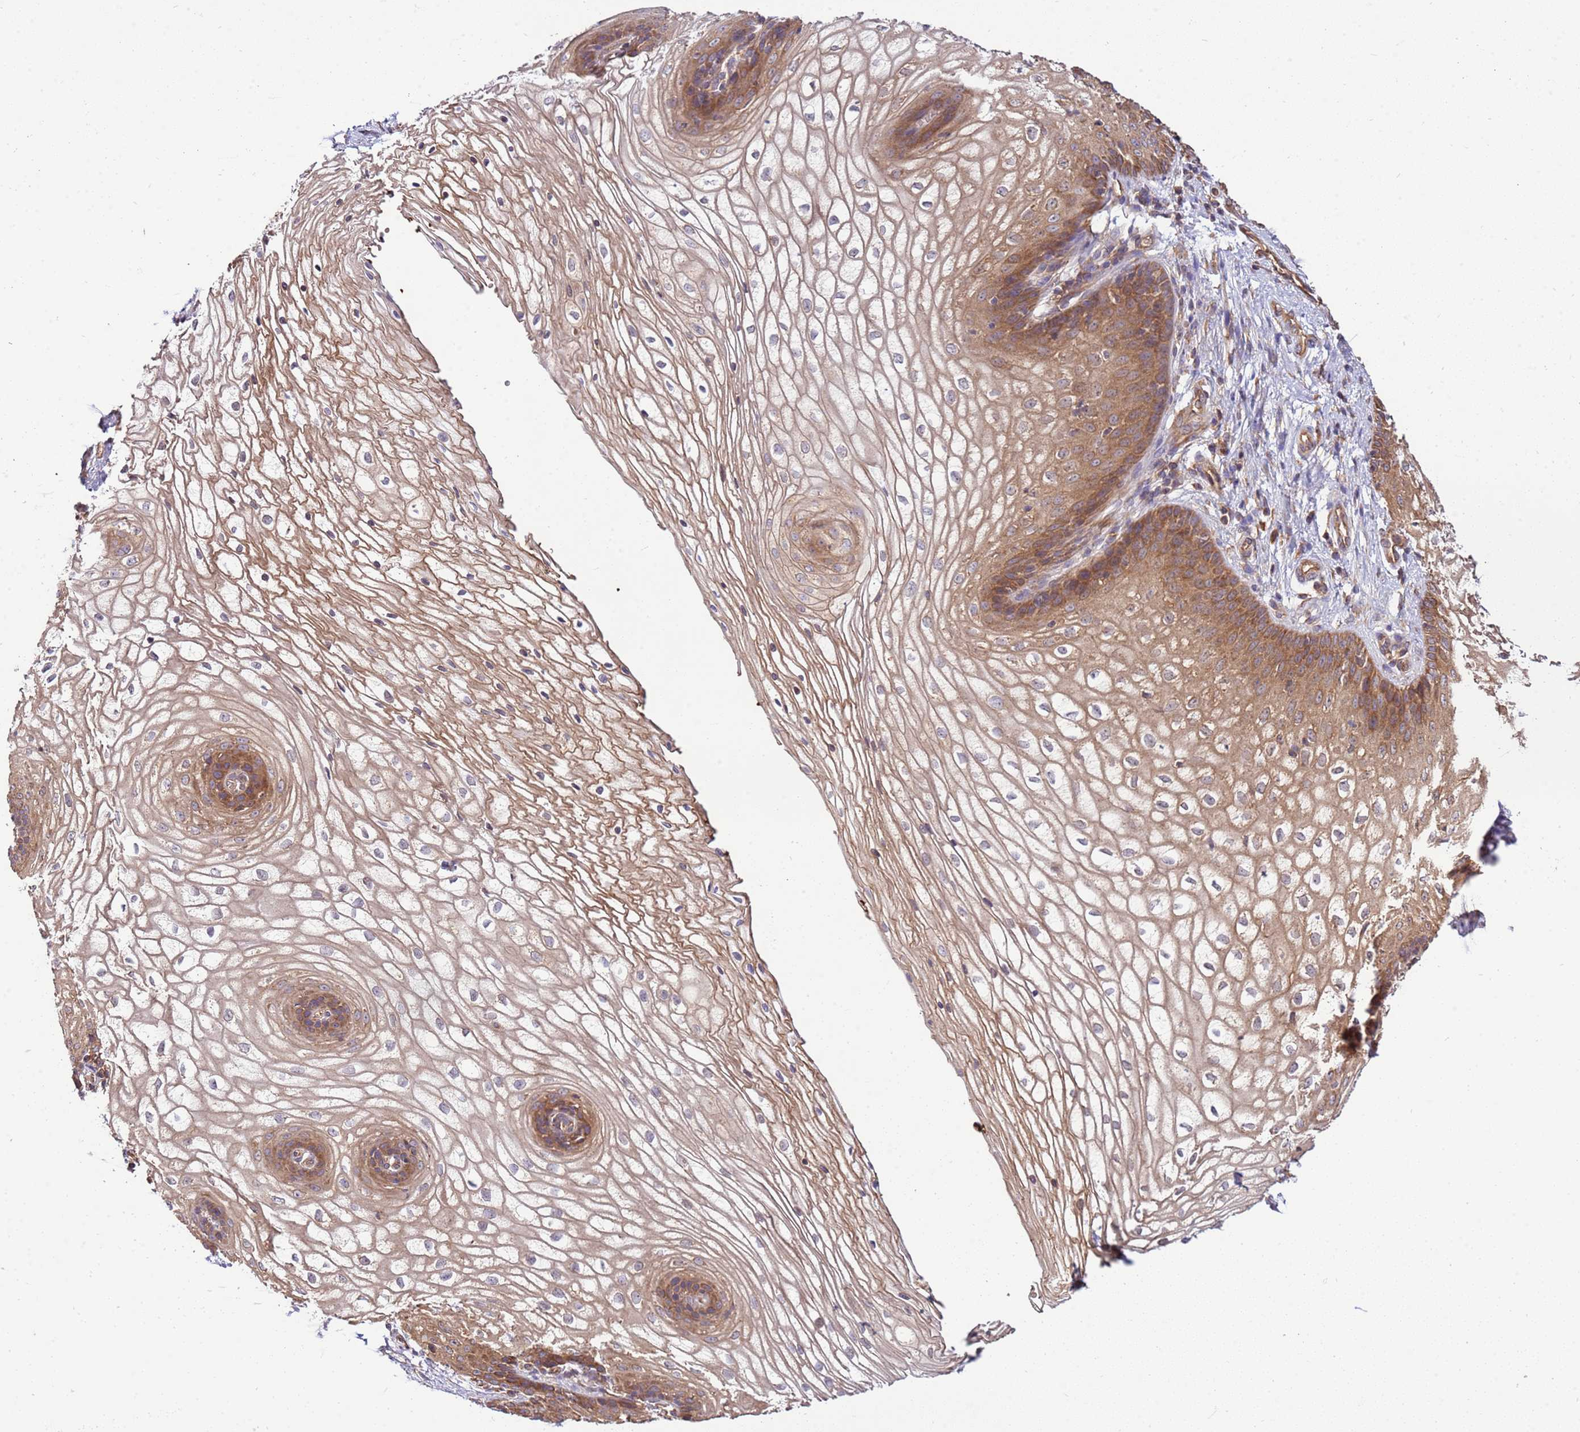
{"staining": {"intensity": "moderate", "quantity": ">75%", "location": "cytoplasmic/membranous"}, "tissue": "vagina", "cell_type": "Squamous epithelial cells", "image_type": "normal", "snomed": [{"axis": "morphology", "description": "Normal tissue, NOS"}, {"axis": "topography", "description": "Vagina"}], "caption": "Immunohistochemical staining of unremarkable vagina displays >75% levels of moderate cytoplasmic/membranous protein staining in about >75% of squamous epithelial cells. (IHC, brightfield microscopy, high magnification).", "gene": "SLC44A5", "patient": {"sex": "female", "age": 34}}